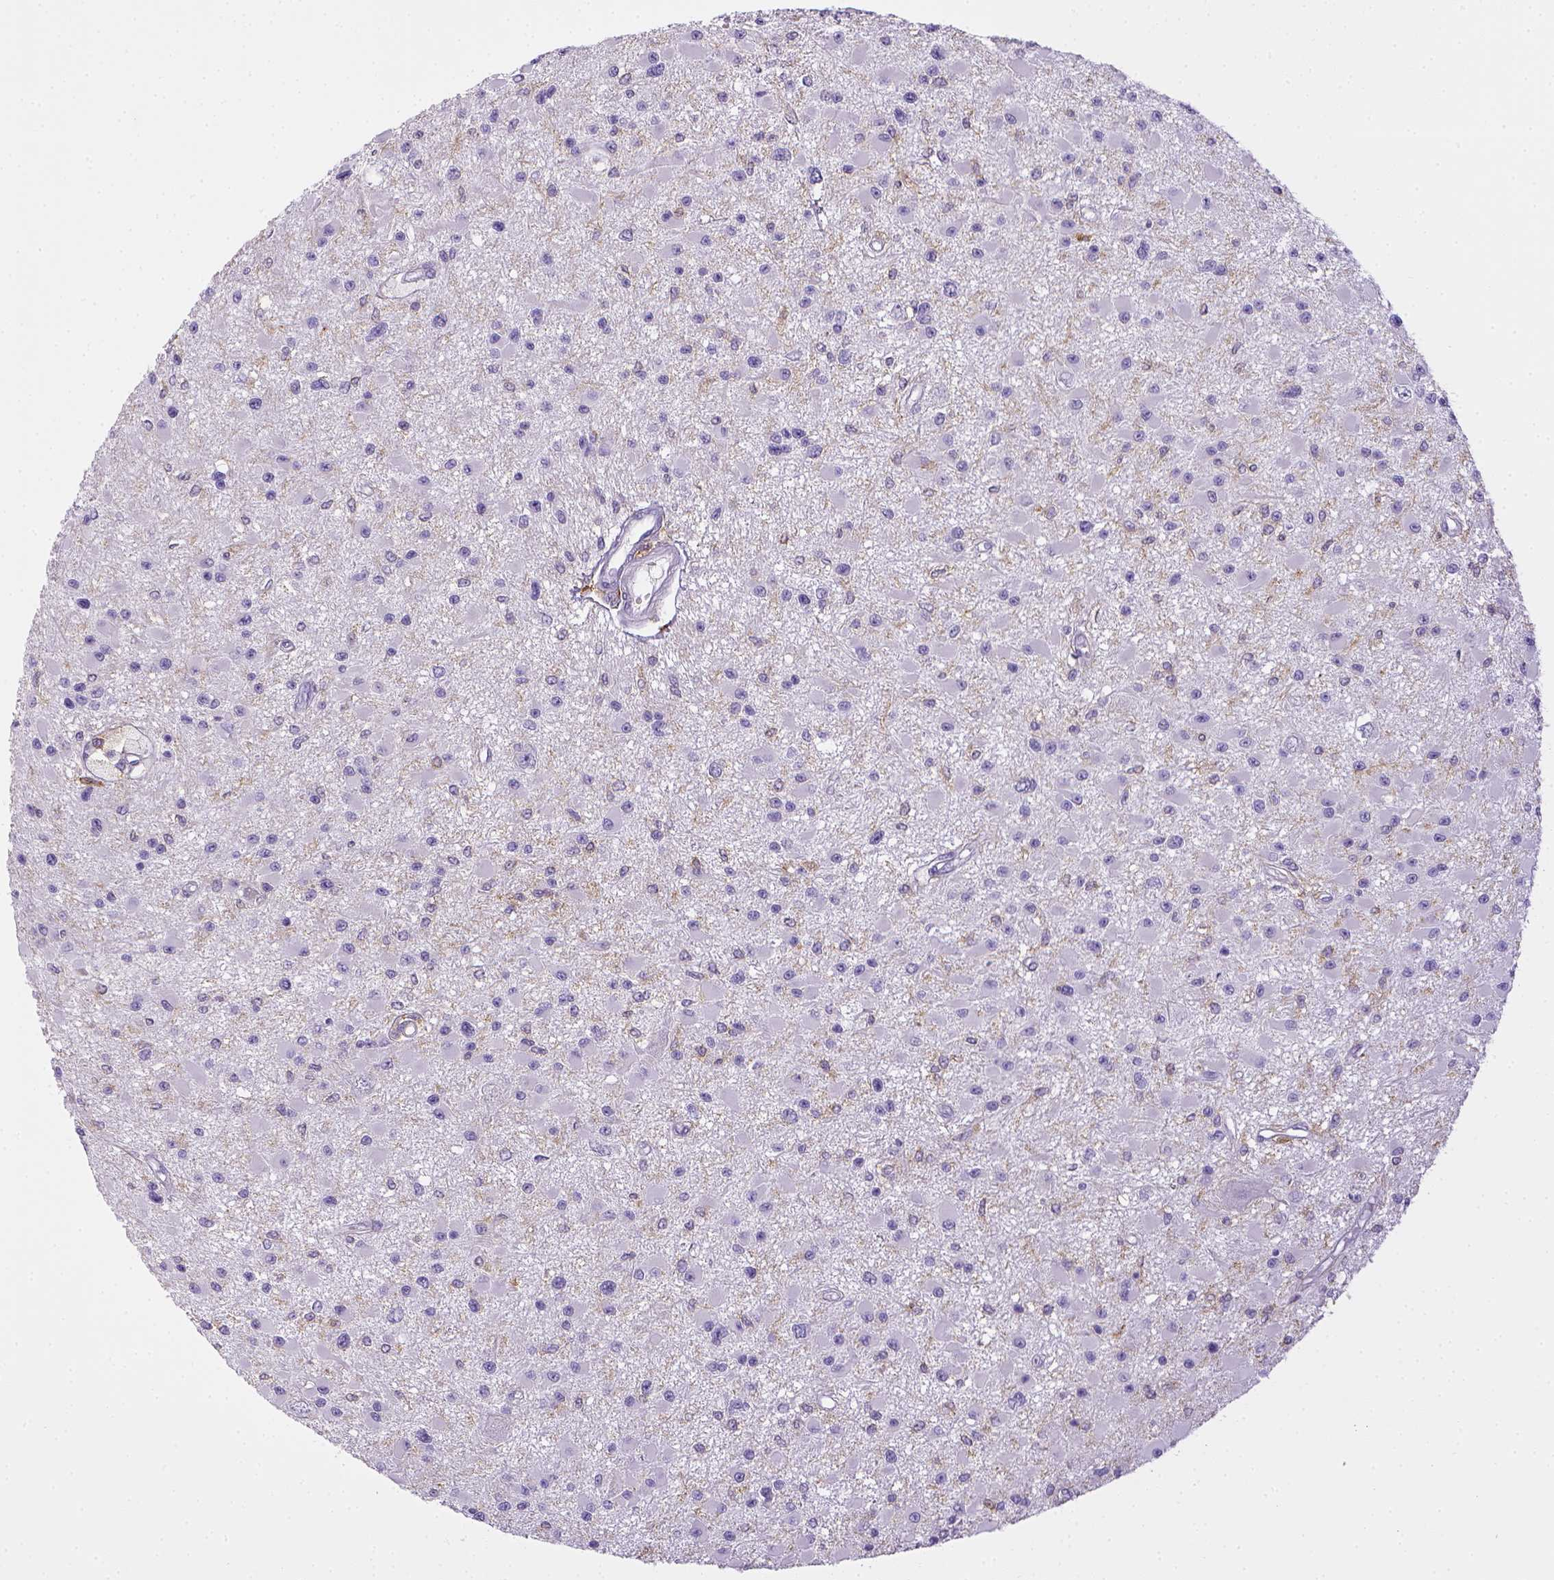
{"staining": {"intensity": "negative", "quantity": "none", "location": "none"}, "tissue": "glioma", "cell_type": "Tumor cells", "image_type": "cancer", "snomed": [{"axis": "morphology", "description": "Glioma, malignant, High grade"}, {"axis": "topography", "description": "Brain"}], "caption": "IHC of malignant glioma (high-grade) exhibits no staining in tumor cells.", "gene": "ITGAM", "patient": {"sex": "male", "age": 54}}